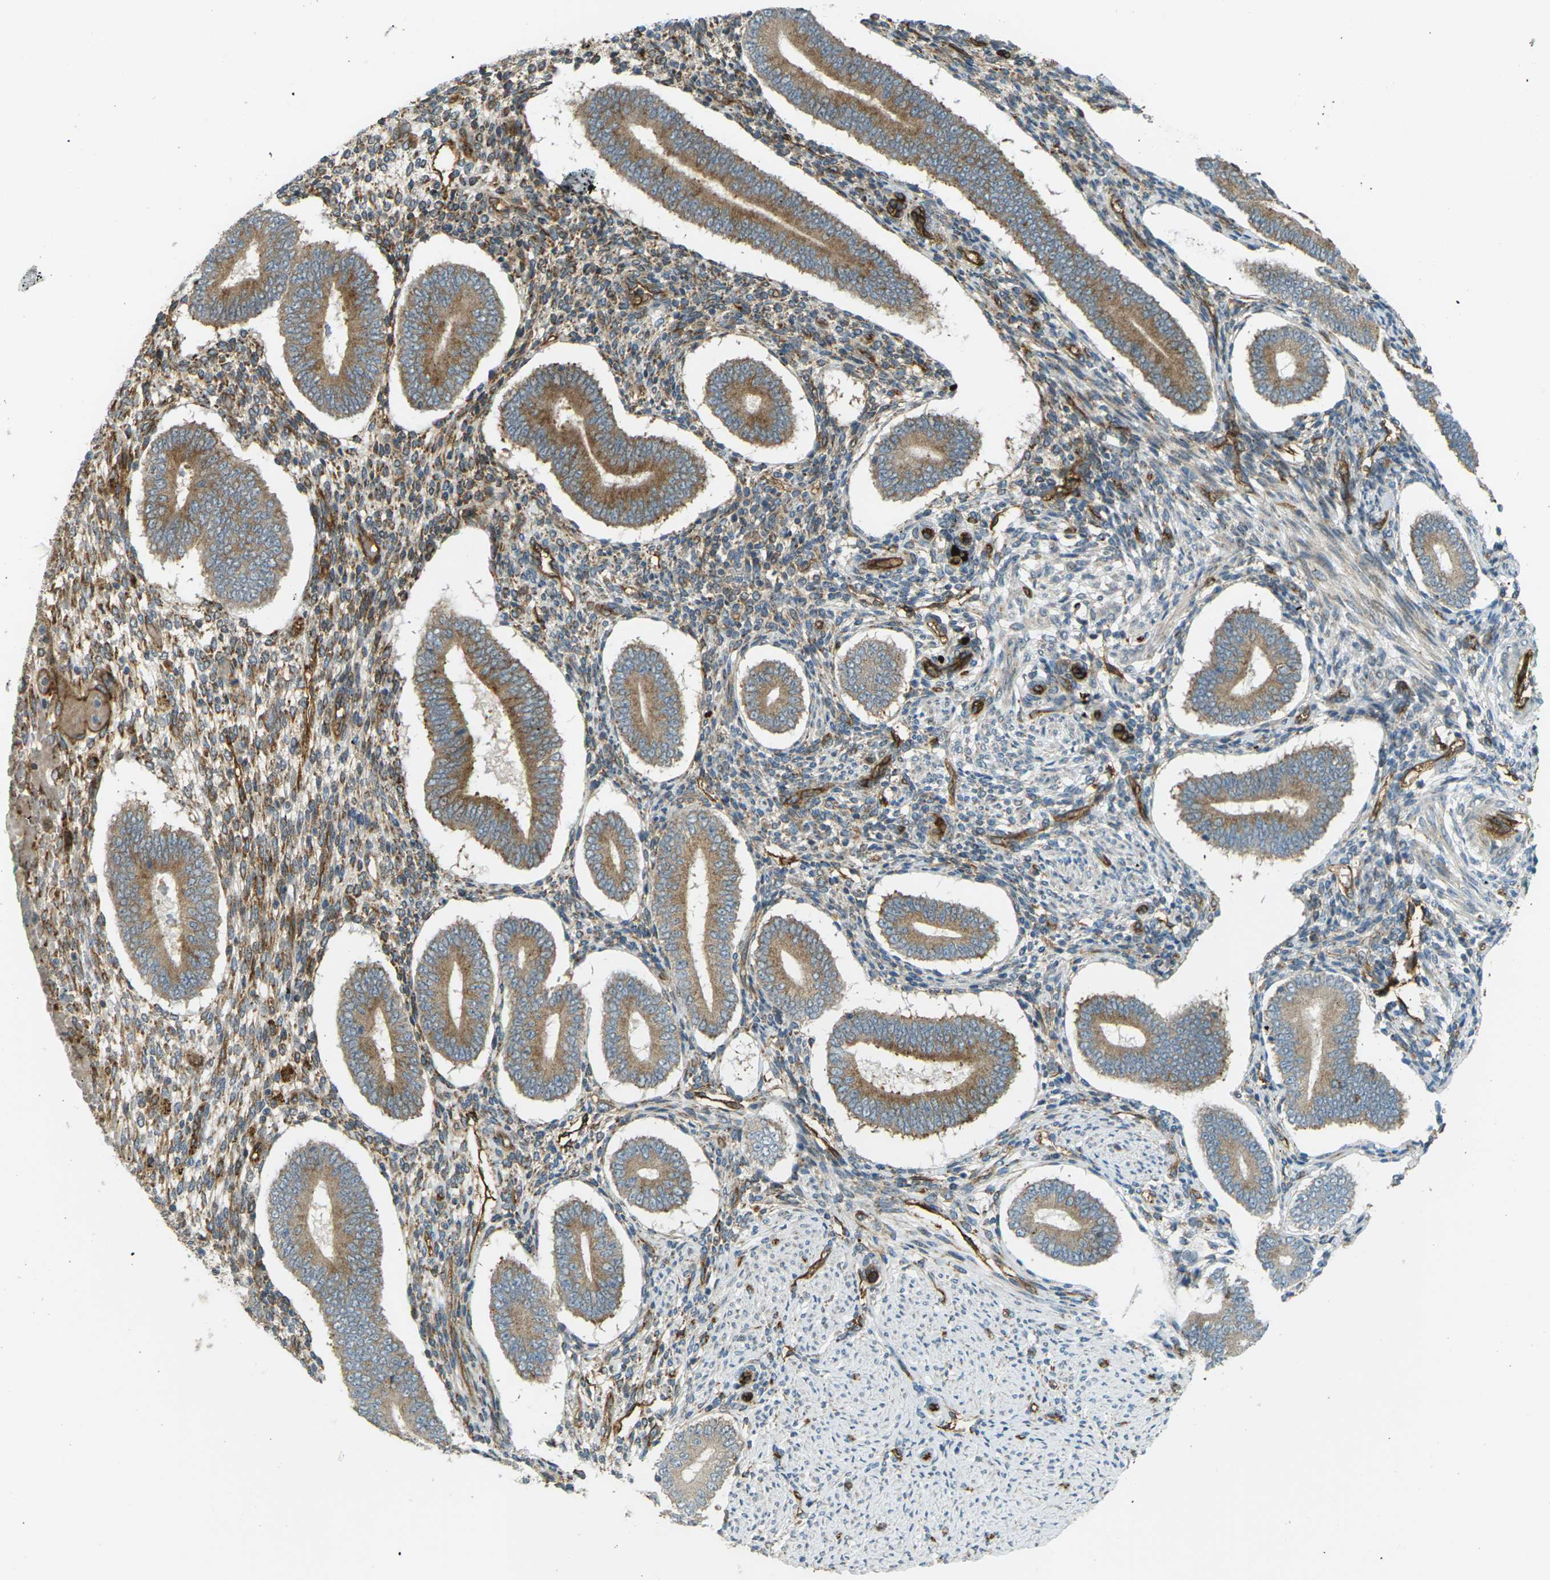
{"staining": {"intensity": "moderate", "quantity": ">75%", "location": "cytoplasmic/membranous"}, "tissue": "endometrium", "cell_type": "Cells in endometrial stroma", "image_type": "normal", "snomed": [{"axis": "morphology", "description": "Normal tissue, NOS"}, {"axis": "topography", "description": "Endometrium"}], "caption": "Immunohistochemical staining of unremarkable endometrium exhibits >75% levels of moderate cytoplasmic/membranous protein expression in approximately >75% of cells in endometrial stroma. (DAB (3,3'-diaminobenzidine) IHC, brown staining for protein, blue staining for nuclei).", "gene": "S1PR1", "patient": {"sex": "female", "age": 42}}